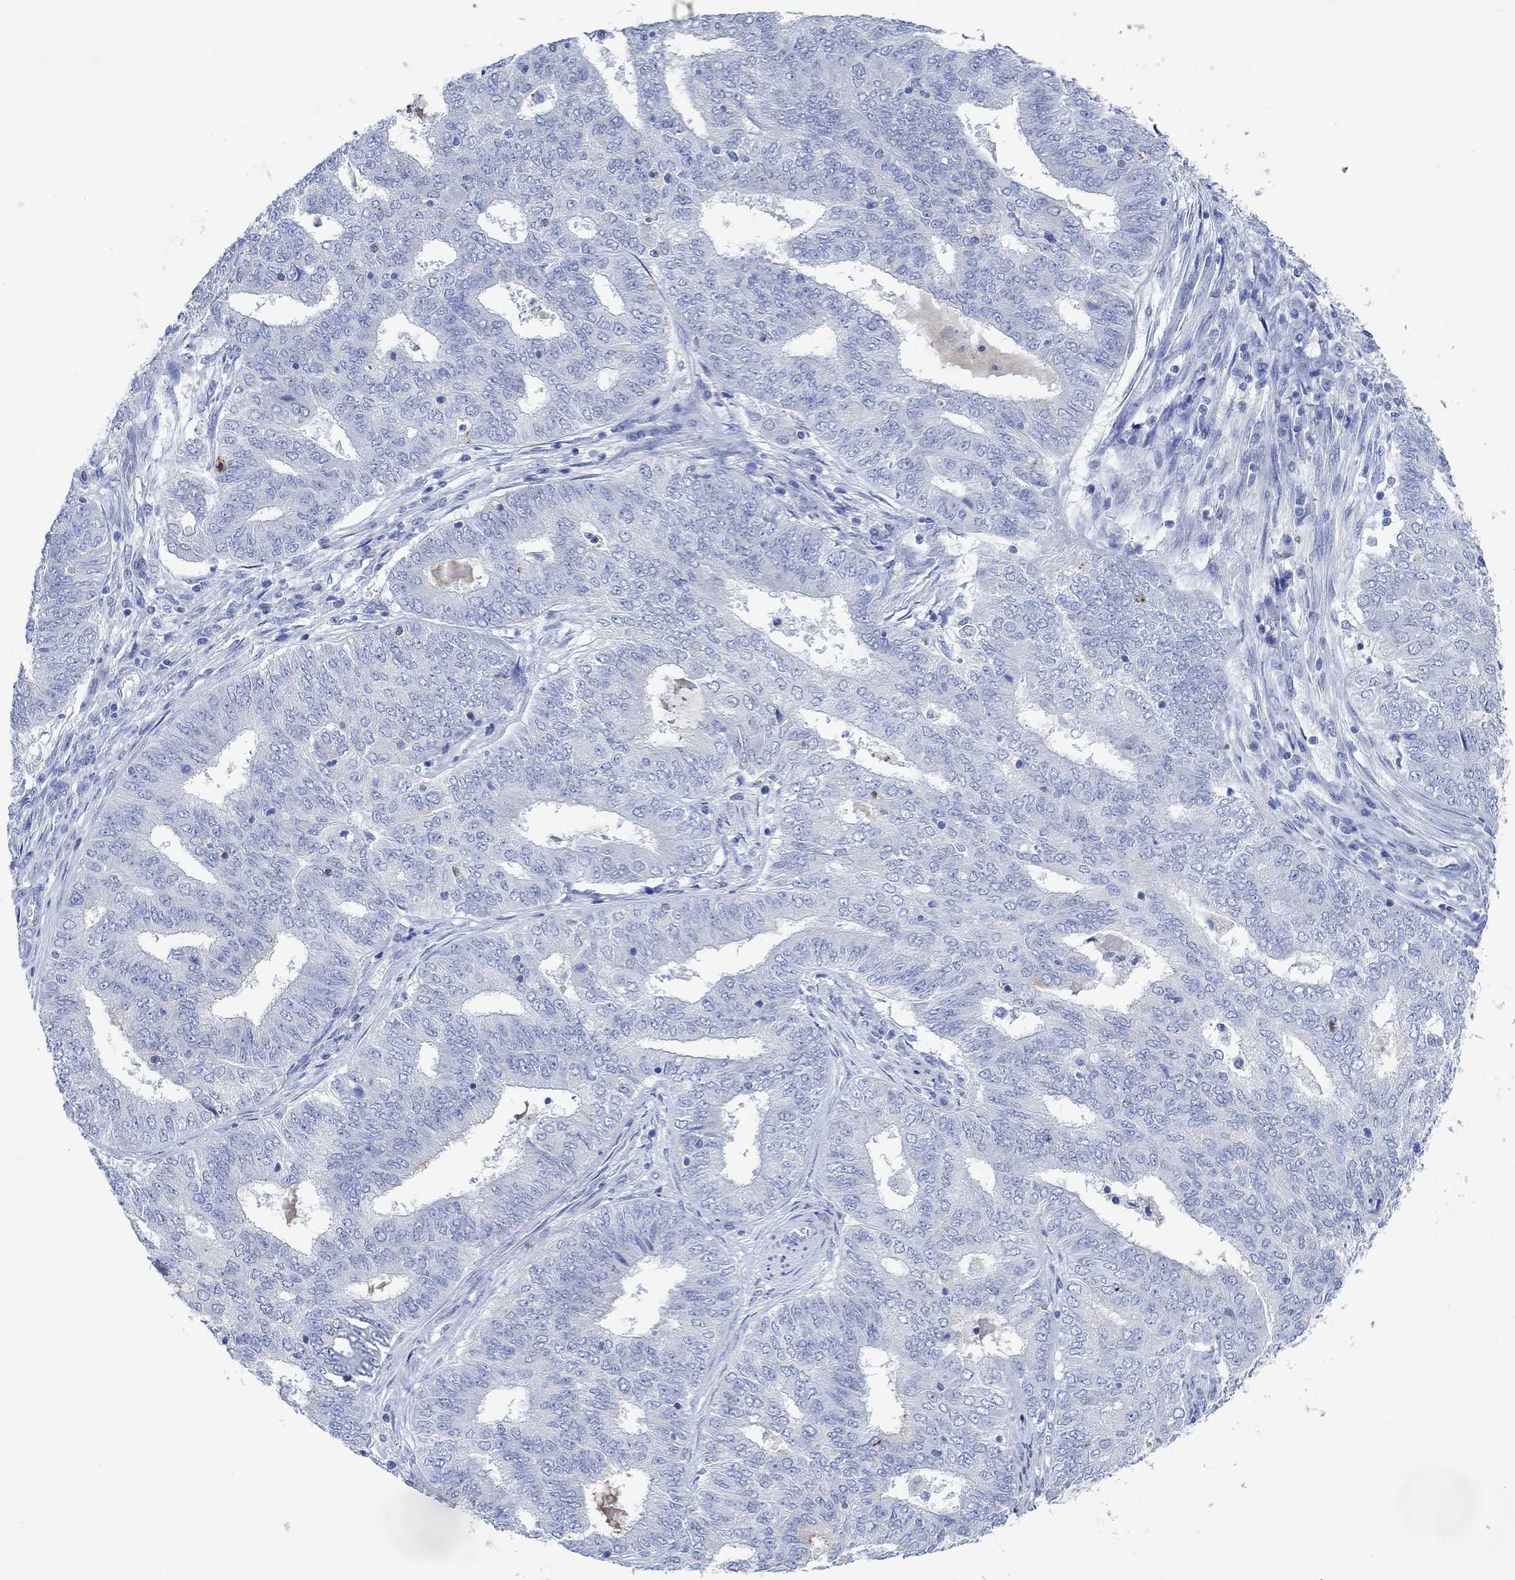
{"staining": {"intensity": "negative", "quantity": "none", "location": "none"}, "tissue": "endometrial cancer", "cell_type": "Tumor cells", "image_type": "cancer", "snomed": [{"axis": "morphology", "description": "Adenocarcinoma, NOS"}, {"axis": "topography", "description": "Endometrium"}], "caption": "Immunohistochemistry histopathology image of adenocarcinoma (endometrial) stained for a protein (brown), which demonstrates no expression in tumor cells.", "gene": "PPP1R17", "patient": {"sex": "female", "age": 62}}